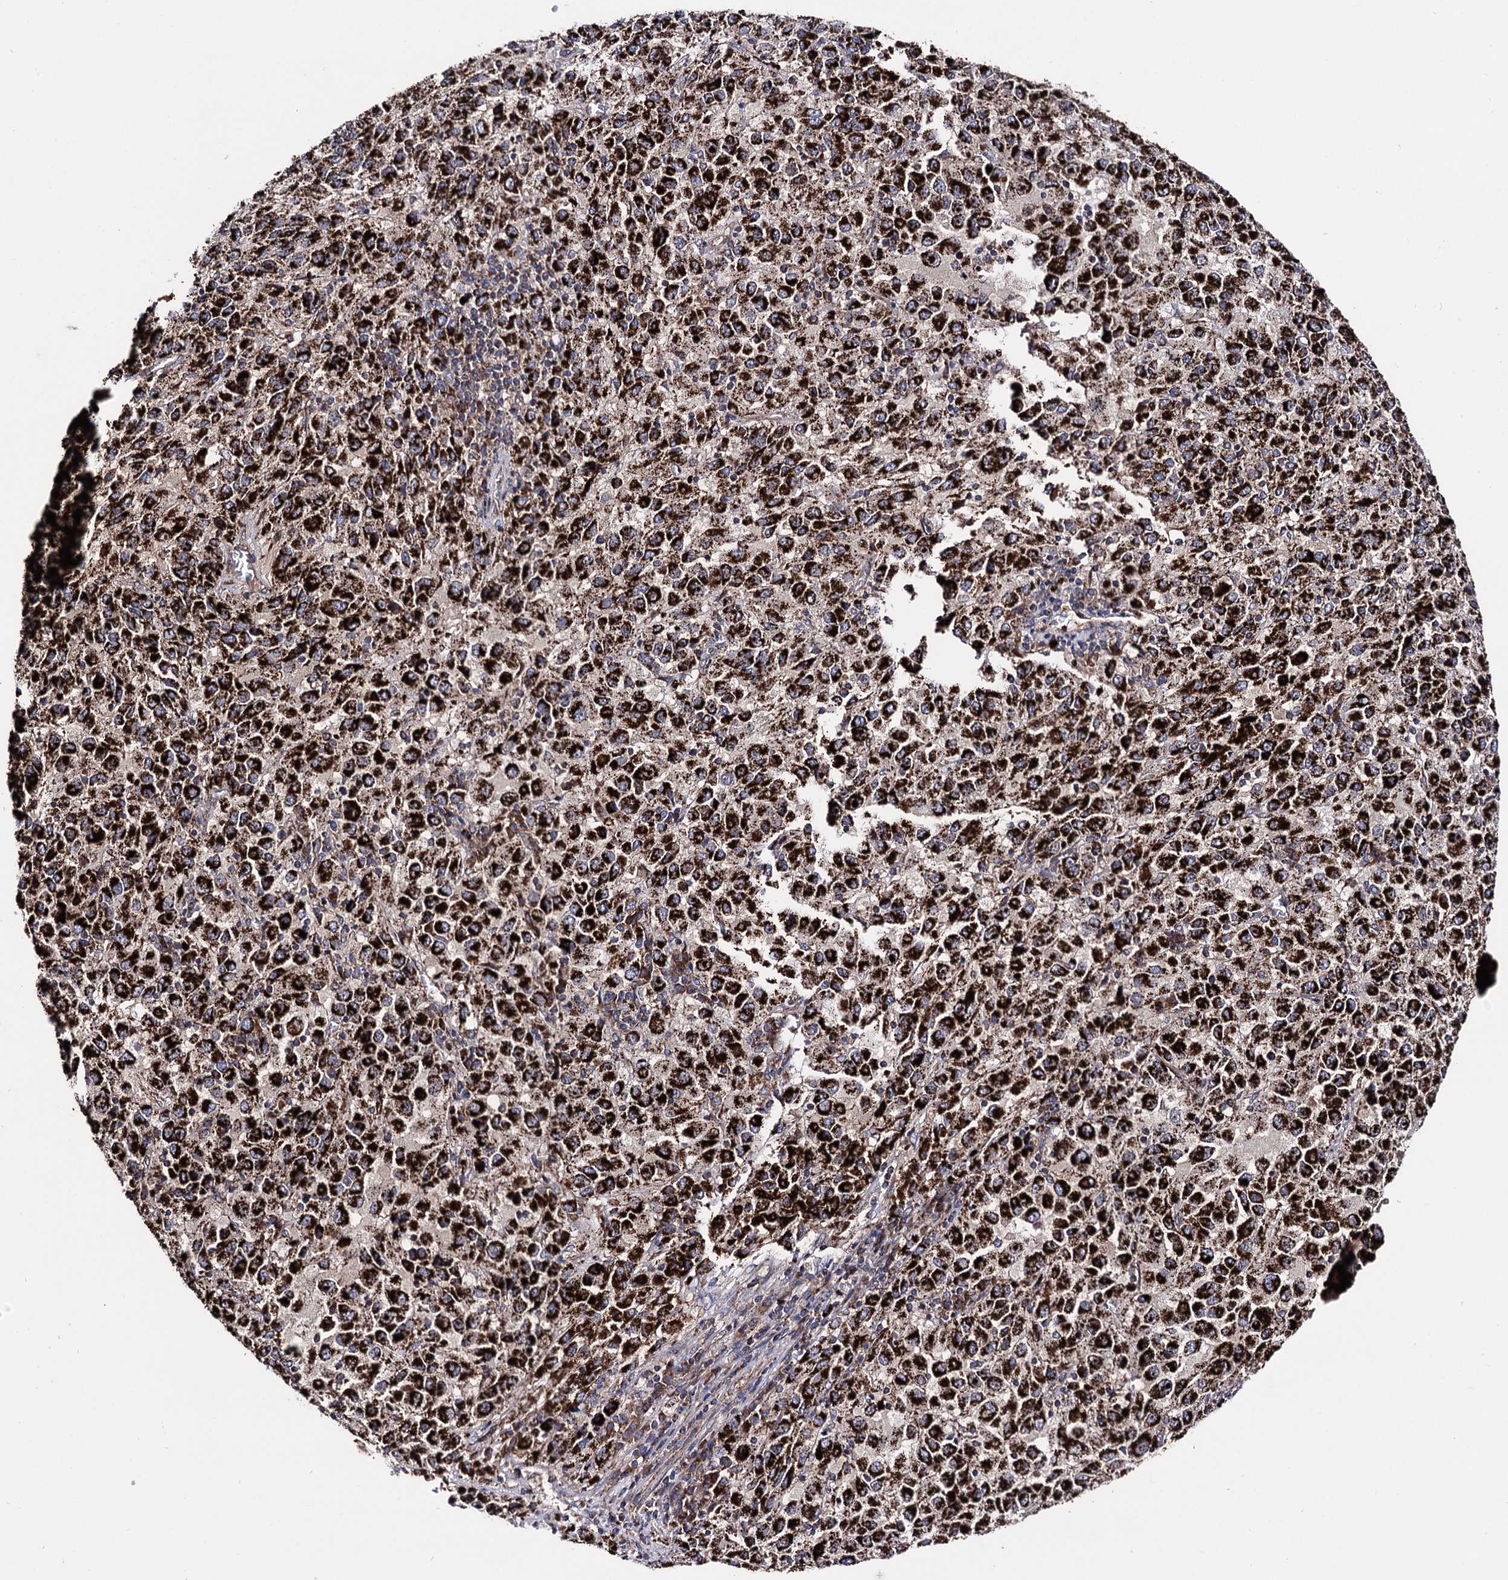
{"staining": {"intensity": "strong", "quantity": ">75%", "location": "cytoplasmic/membranous"}, "tissue": "melanoma", "cell_type": "Tumor cells", "image_type": "cancer", "snomed": [{"axis": "morphology", "description": "Malignant melanoma, Metastatic site"}, {"axis": "topography", "description": "Lung"}], "caption": "Immunohistochemical staining of human malignant melanoma (metastatic site) demonstrates high levels of strong cytoplasmic/membranous expression in about >75% of tumor cells.", "gene": "IQCH", "patient": {"sex": "male", "age": 64}}